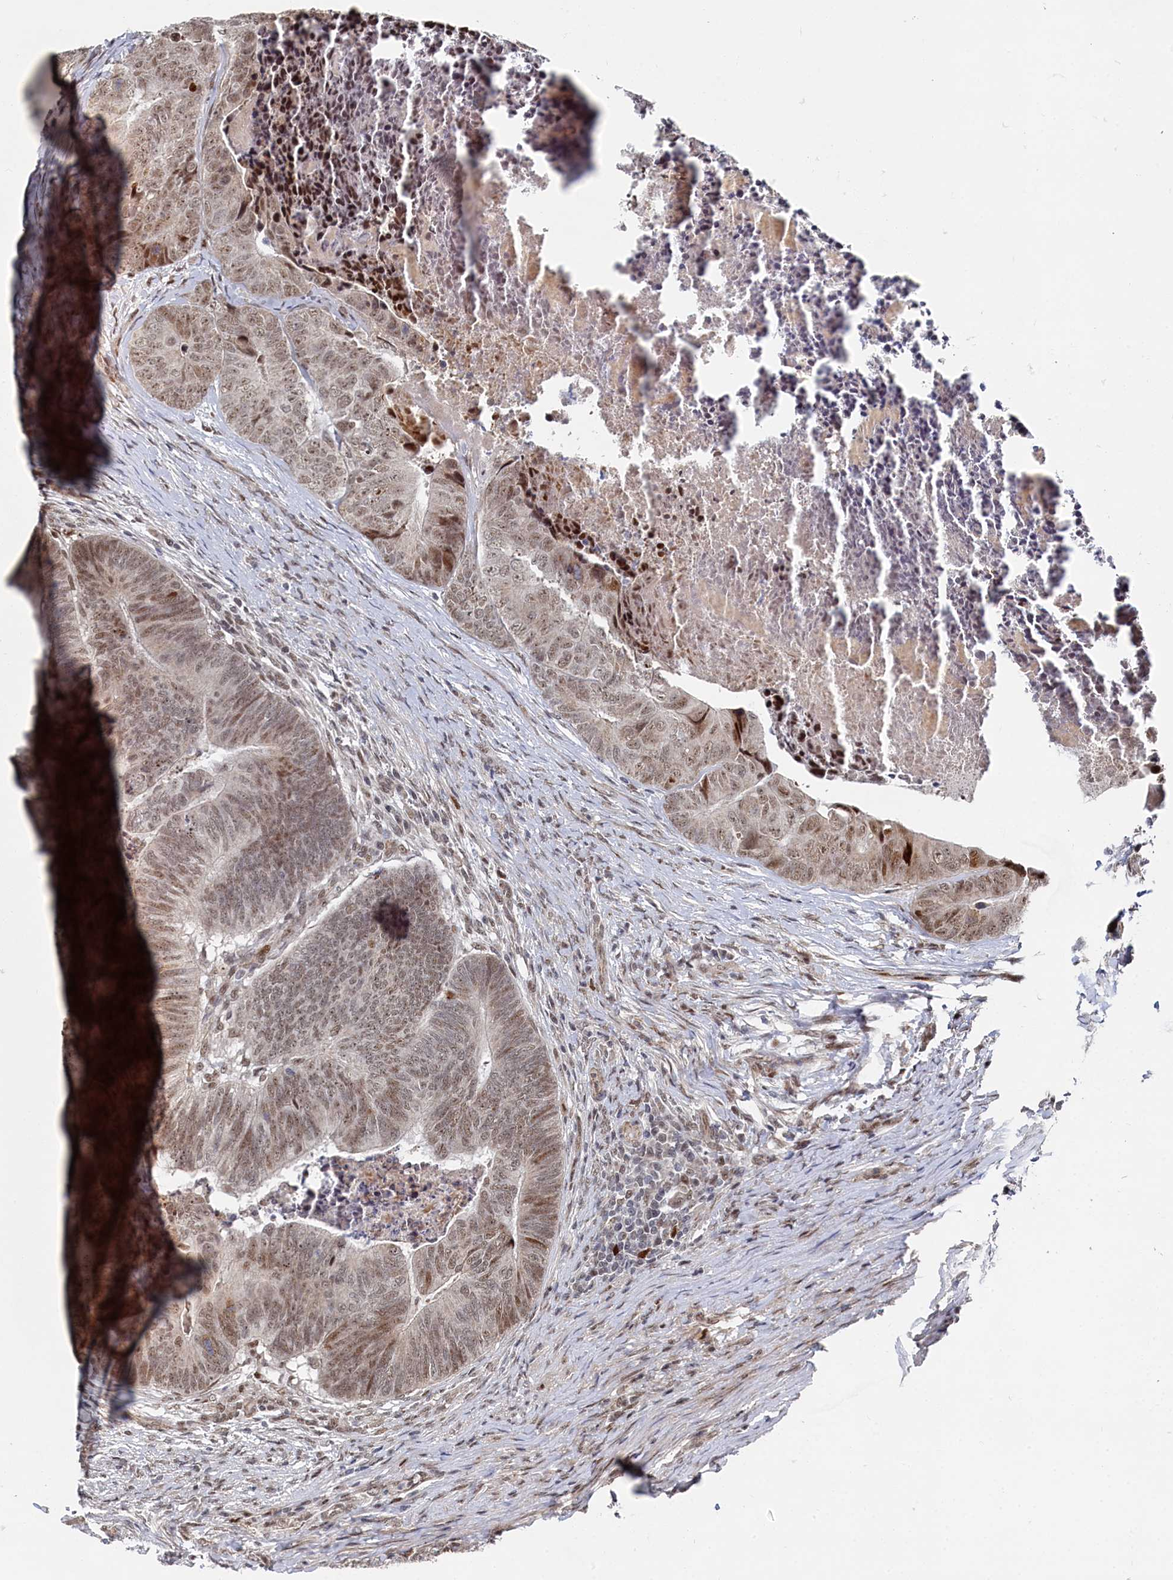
{"staining": {"intensity": "moderate", "quantity": ">75%", "location": "nuclear"}, "tissue": "colorectal cancer", "cell_type": "Tumor cells", "image_type": "cancer", "snomed": [{"axis": "morphology", "description": "Adenocarcinoma, NOS"}, {"axis": "topography", "description": "Colon"}], "caption": "Tumor cells display medium levels of moderate nuclear expression in about >75% of cells in human adenocarcinoma (colorectal).", "gene": "BUB3", "patient": {"sex": "female", "age": 67}}